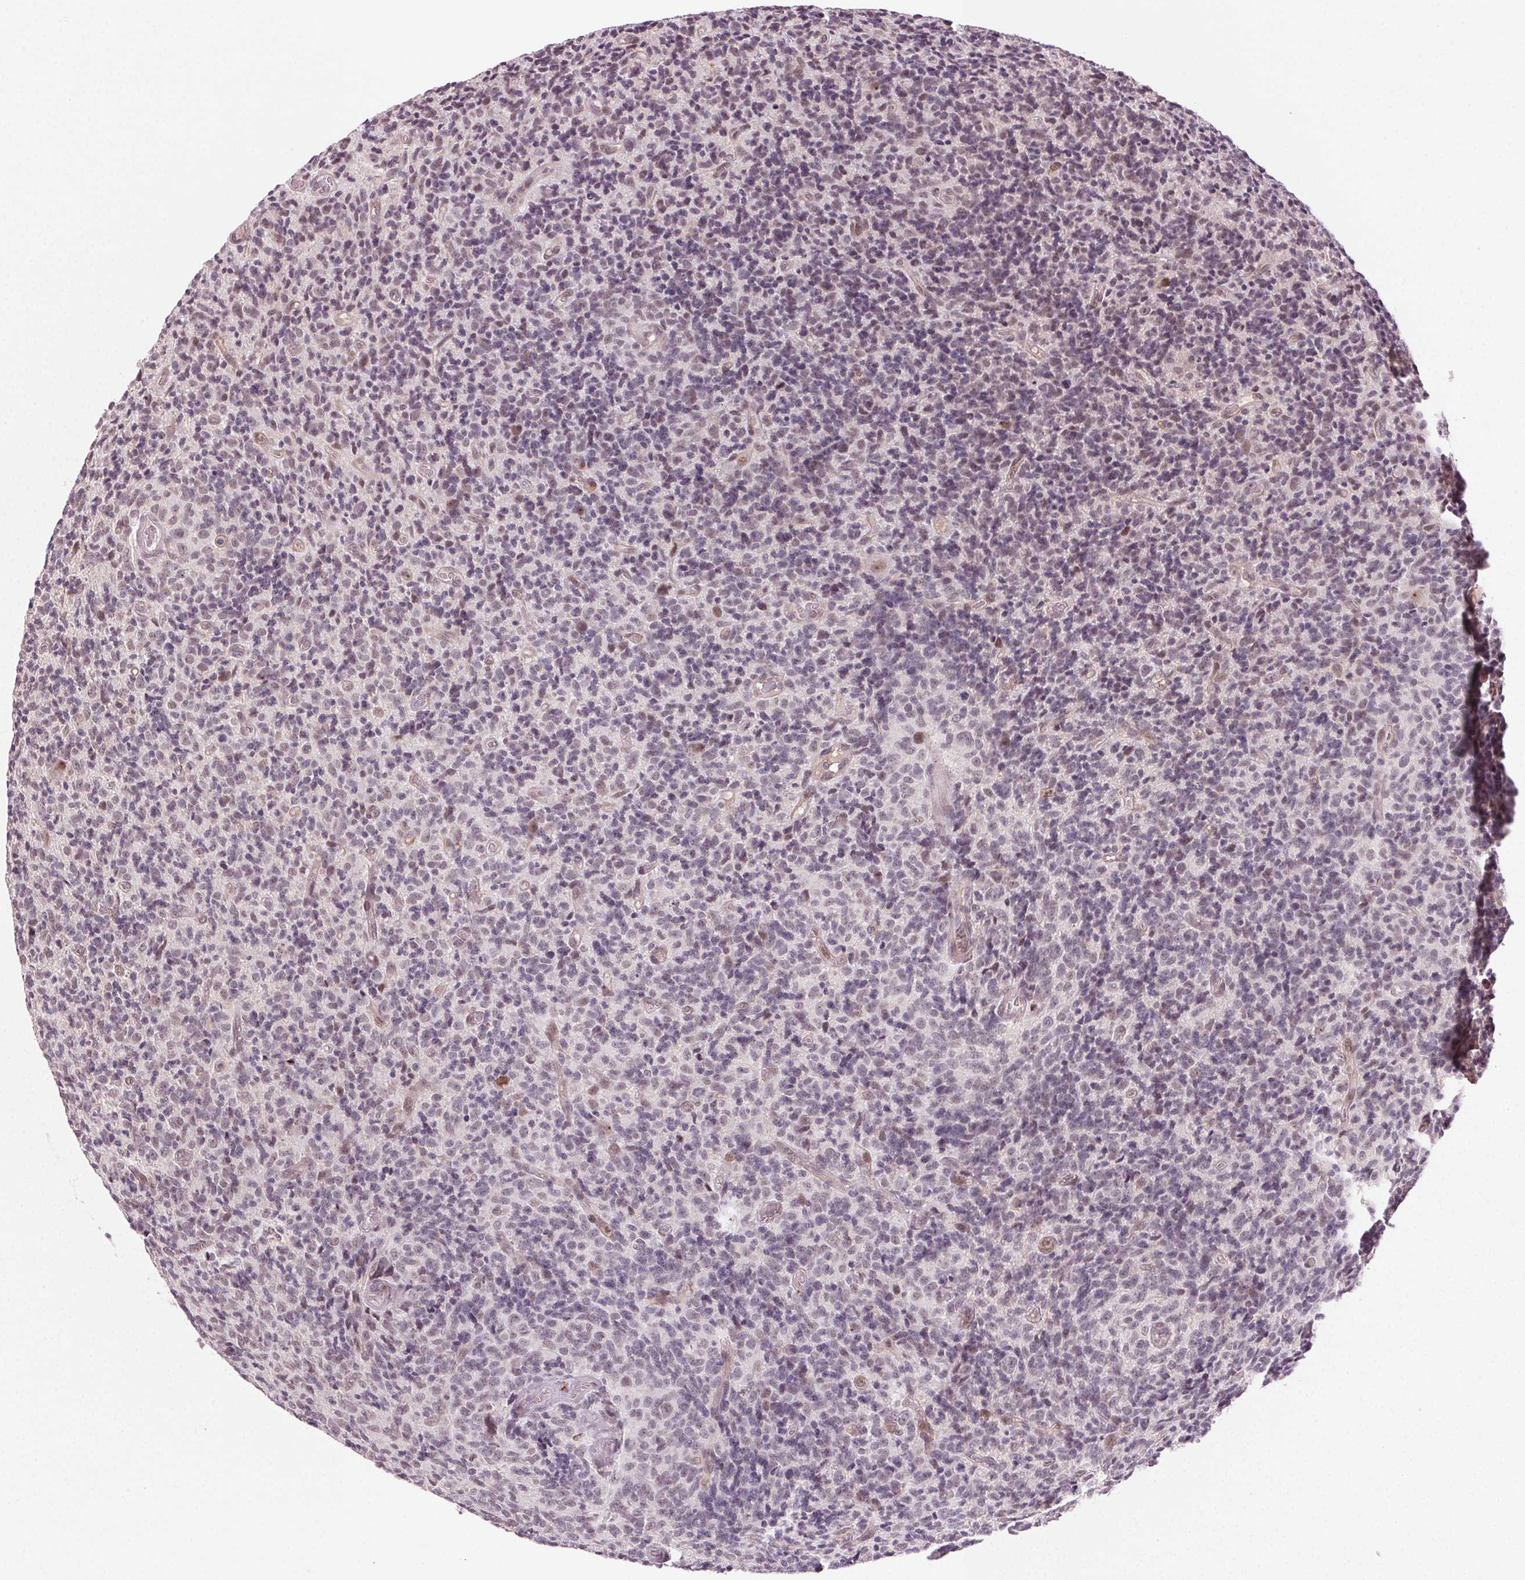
{"staining": {"intensity": "negative", "quantity": "none", "location": "none"}, "tissue": "glioma", "cell_type": "Tumor cells", "image_type": "cancer", "snomed": [{"axis": "morphology", "description": "Glioma, malignant, High grade"}, {"axis": "topography", "description": "Brain"}], "caption": "Photomicrograph shows no significant protein staining in tumor cells of malignant high-grade glioma.", "gene": "TUB", "patient": {"sex": "male", "age": 76}}